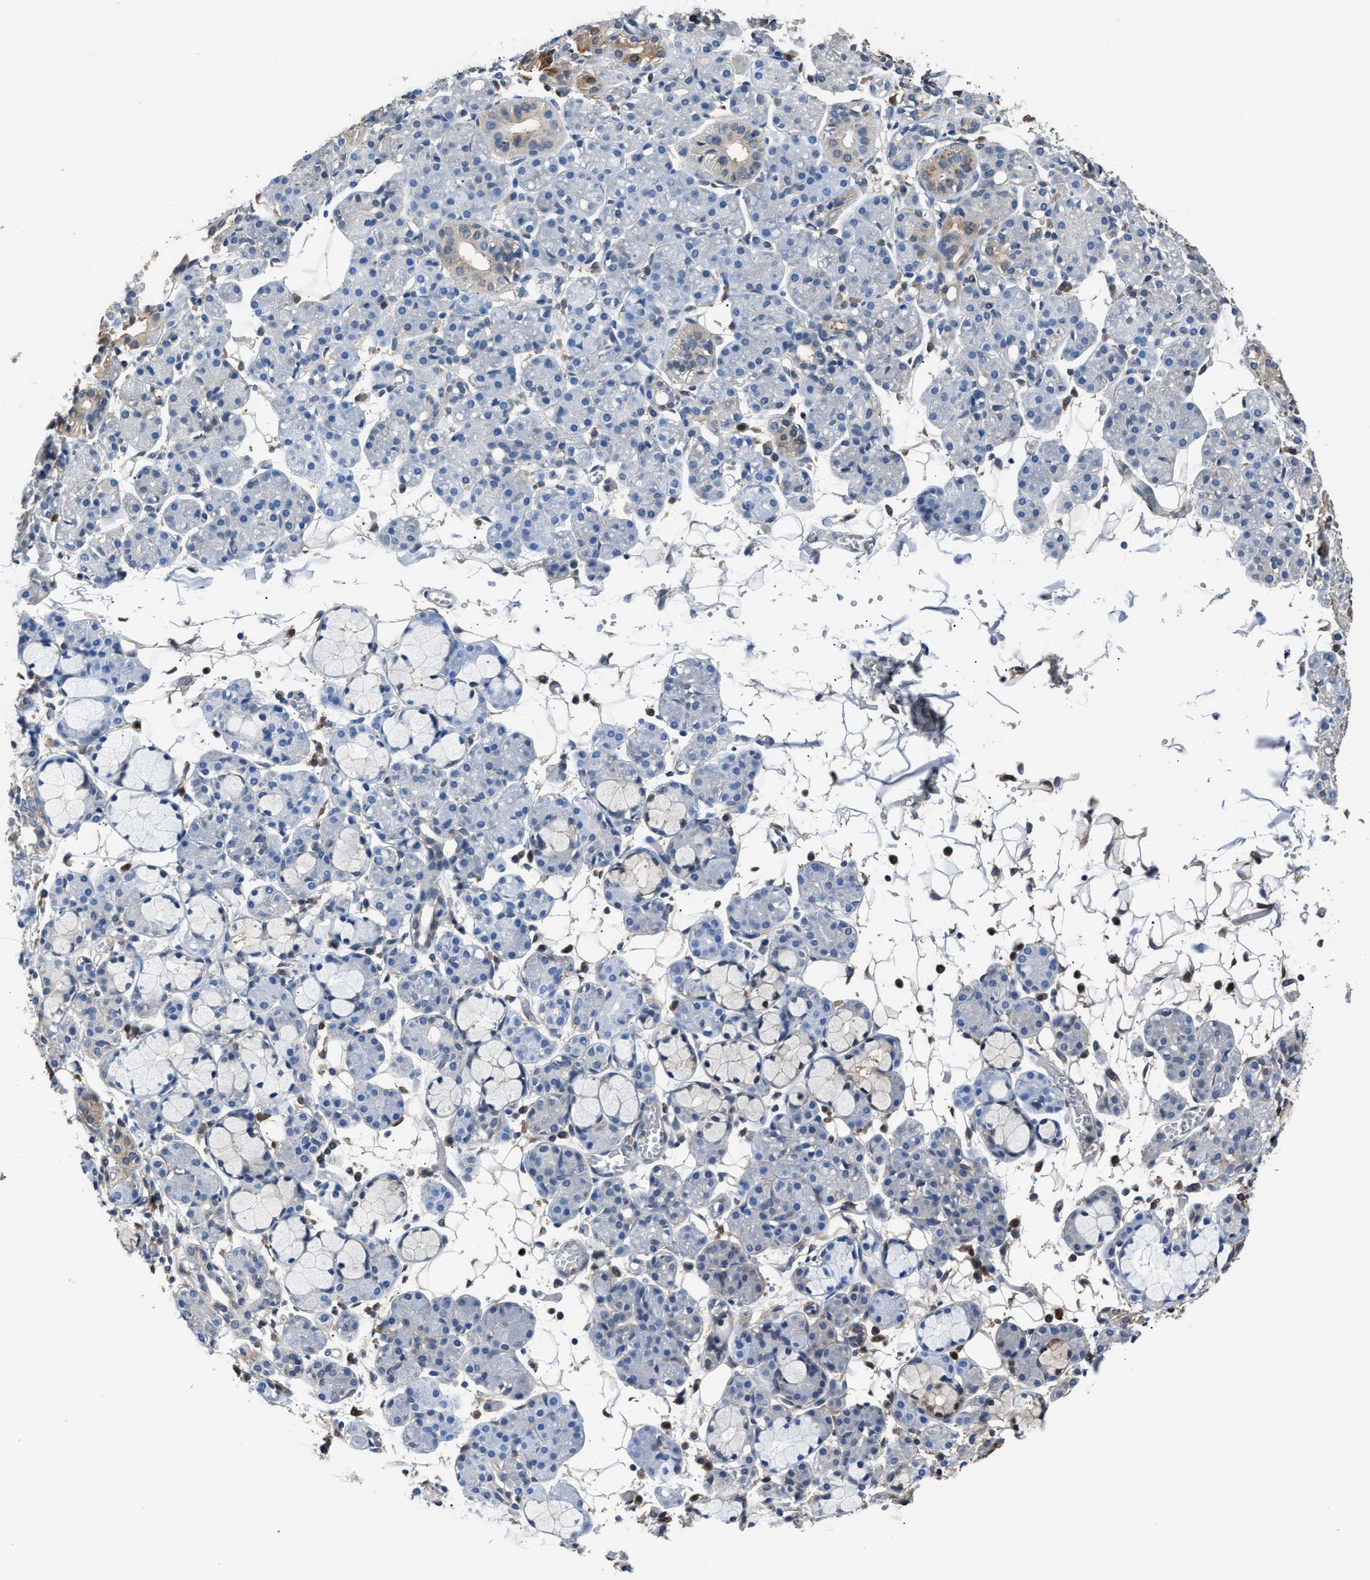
{"staining": {"intensity": "weak", "quantity": "<25%", "location": "cytoplasmic/membranous"}, "tissue": "salivary gland", "cell_type": "Glandular cells", "image_type": "normal", "snomed": [{"axis": "morphology", "description": "Normal tissue, NOS"}, {"axis": "topography", "description": "Salivary gland"}], "caption": "High magnification brightfield microscopy of normal salivary gland stained with DAB (3,3'-diaminobenzidine) (brown) and counterstained with hematoxylin (blue): glandular cells show no significant positivity. (Brightfield microscopy of DAB (3,3'-diaminobenzidine) immunohistochemistry (IHC) at high magnification).", "gene": "GSTP1", "patient": {"sex": "male", "age": 63}}